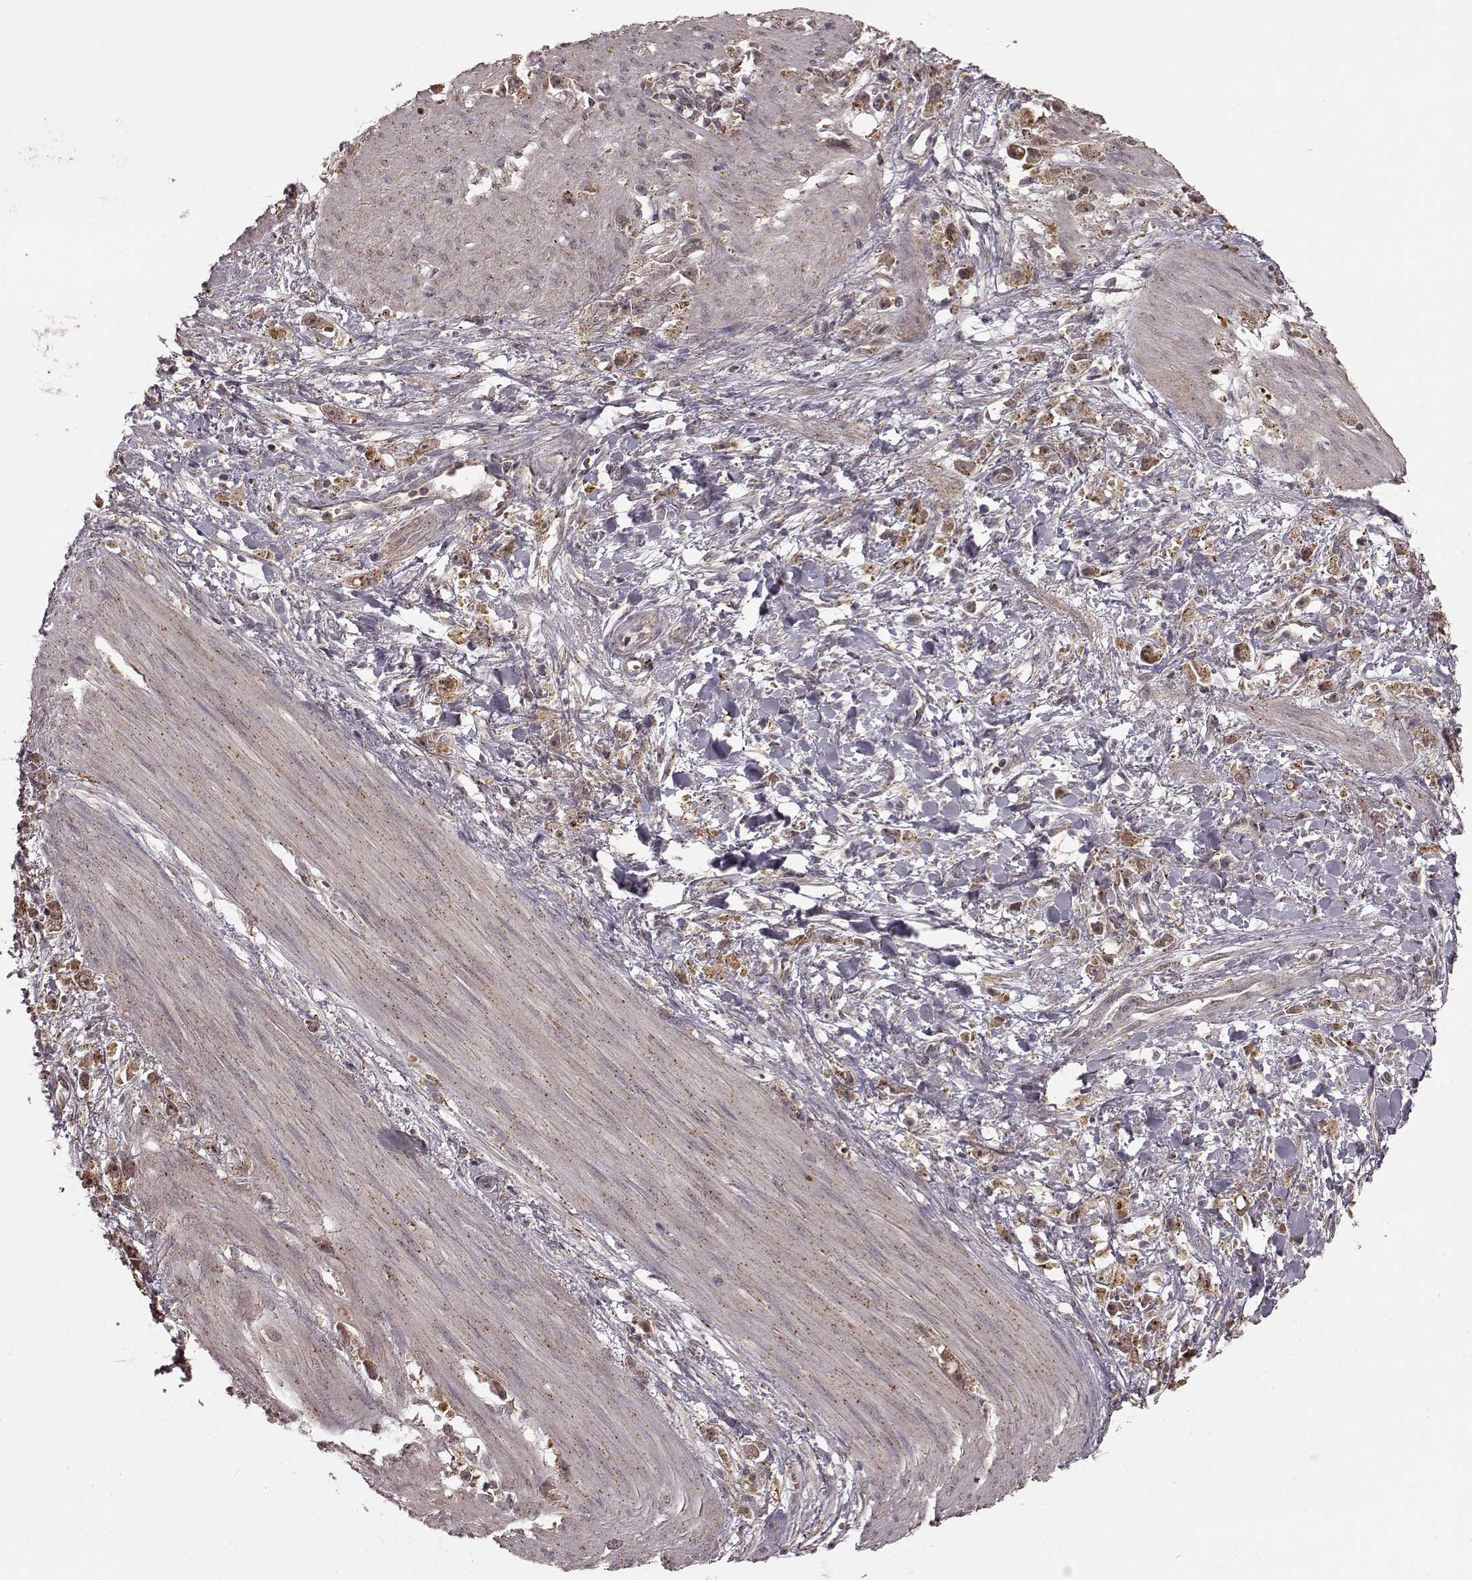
{"staining": {"intensity": "moderate", "quantity": "<25%", "location": "cytoplasmic/membranous"}, "tissue": "stomach cancer", "cell_type": "Tumor cells", "image_type": "cancer", "snomed": [{"axis": "morphology", "description": "Adenocarcinoma, NOS"}, {"axis": "topography", "description": "Stomach"}], "caption": "Immunohistochemical staining of stomach cancer exhibits moderate cytoplasmic/membranous protein staining in approximately <25% of tumor cells.", "gene": "GSS", "patient": {"sex": "female", "age": 59}}